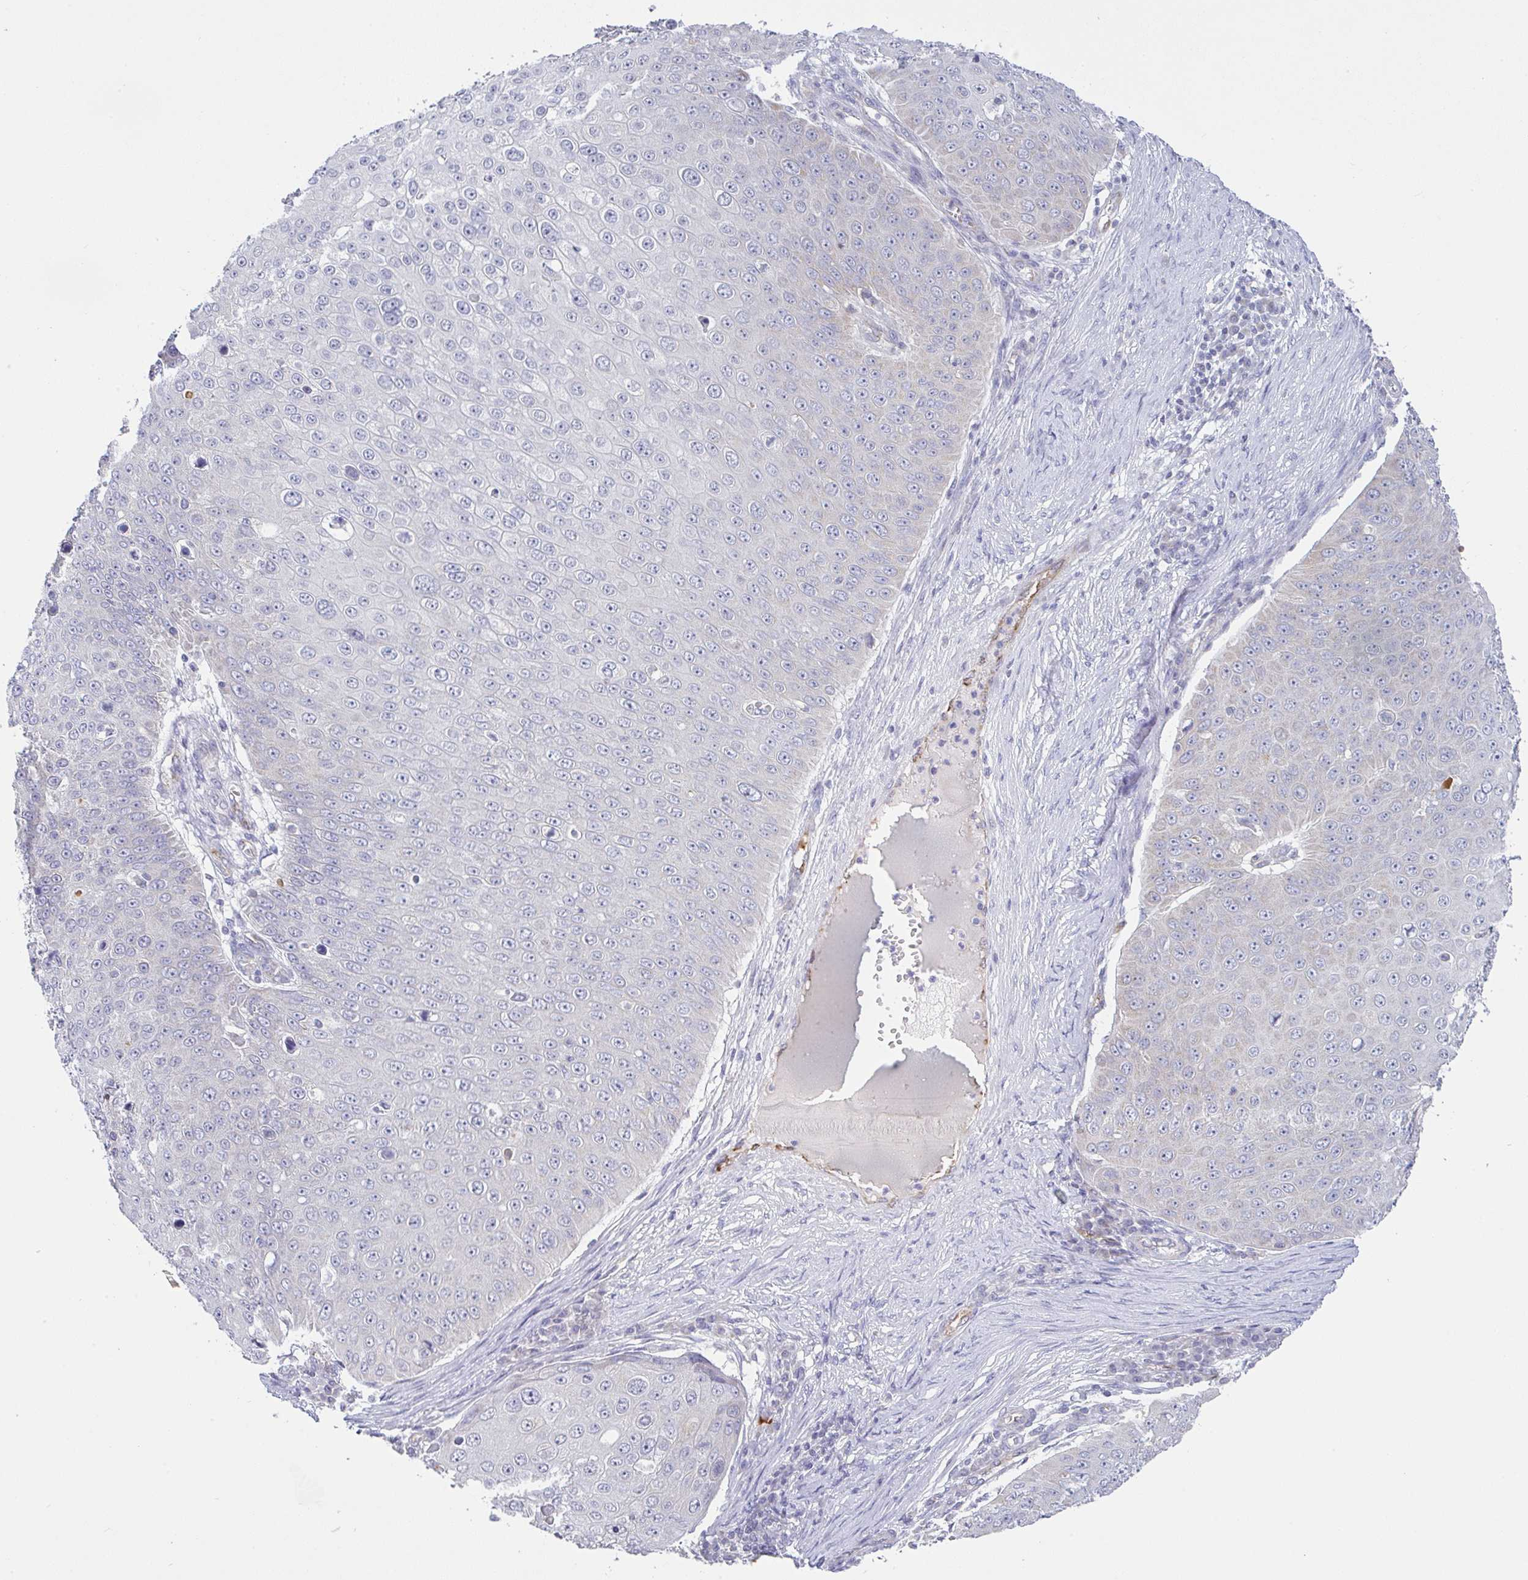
{"staining": {"intensity": "negative", "quantity": "none", "location": "none"}, "tissue": "skin cancer", "cell_type": "Tumor cells", "image_type": "cancer", "snomed": [{"axis": "morphology", "description": "Squamous cell carcinoma, NOS"}, {"axis": "topography", "description": "Skin"}], "caption": "Immunohistochemistry (IHC) of human skin cancer reveals no expression in tumor cells.", "gene": "PLCD4", "patient": {"sex": "male", "age": 71}}